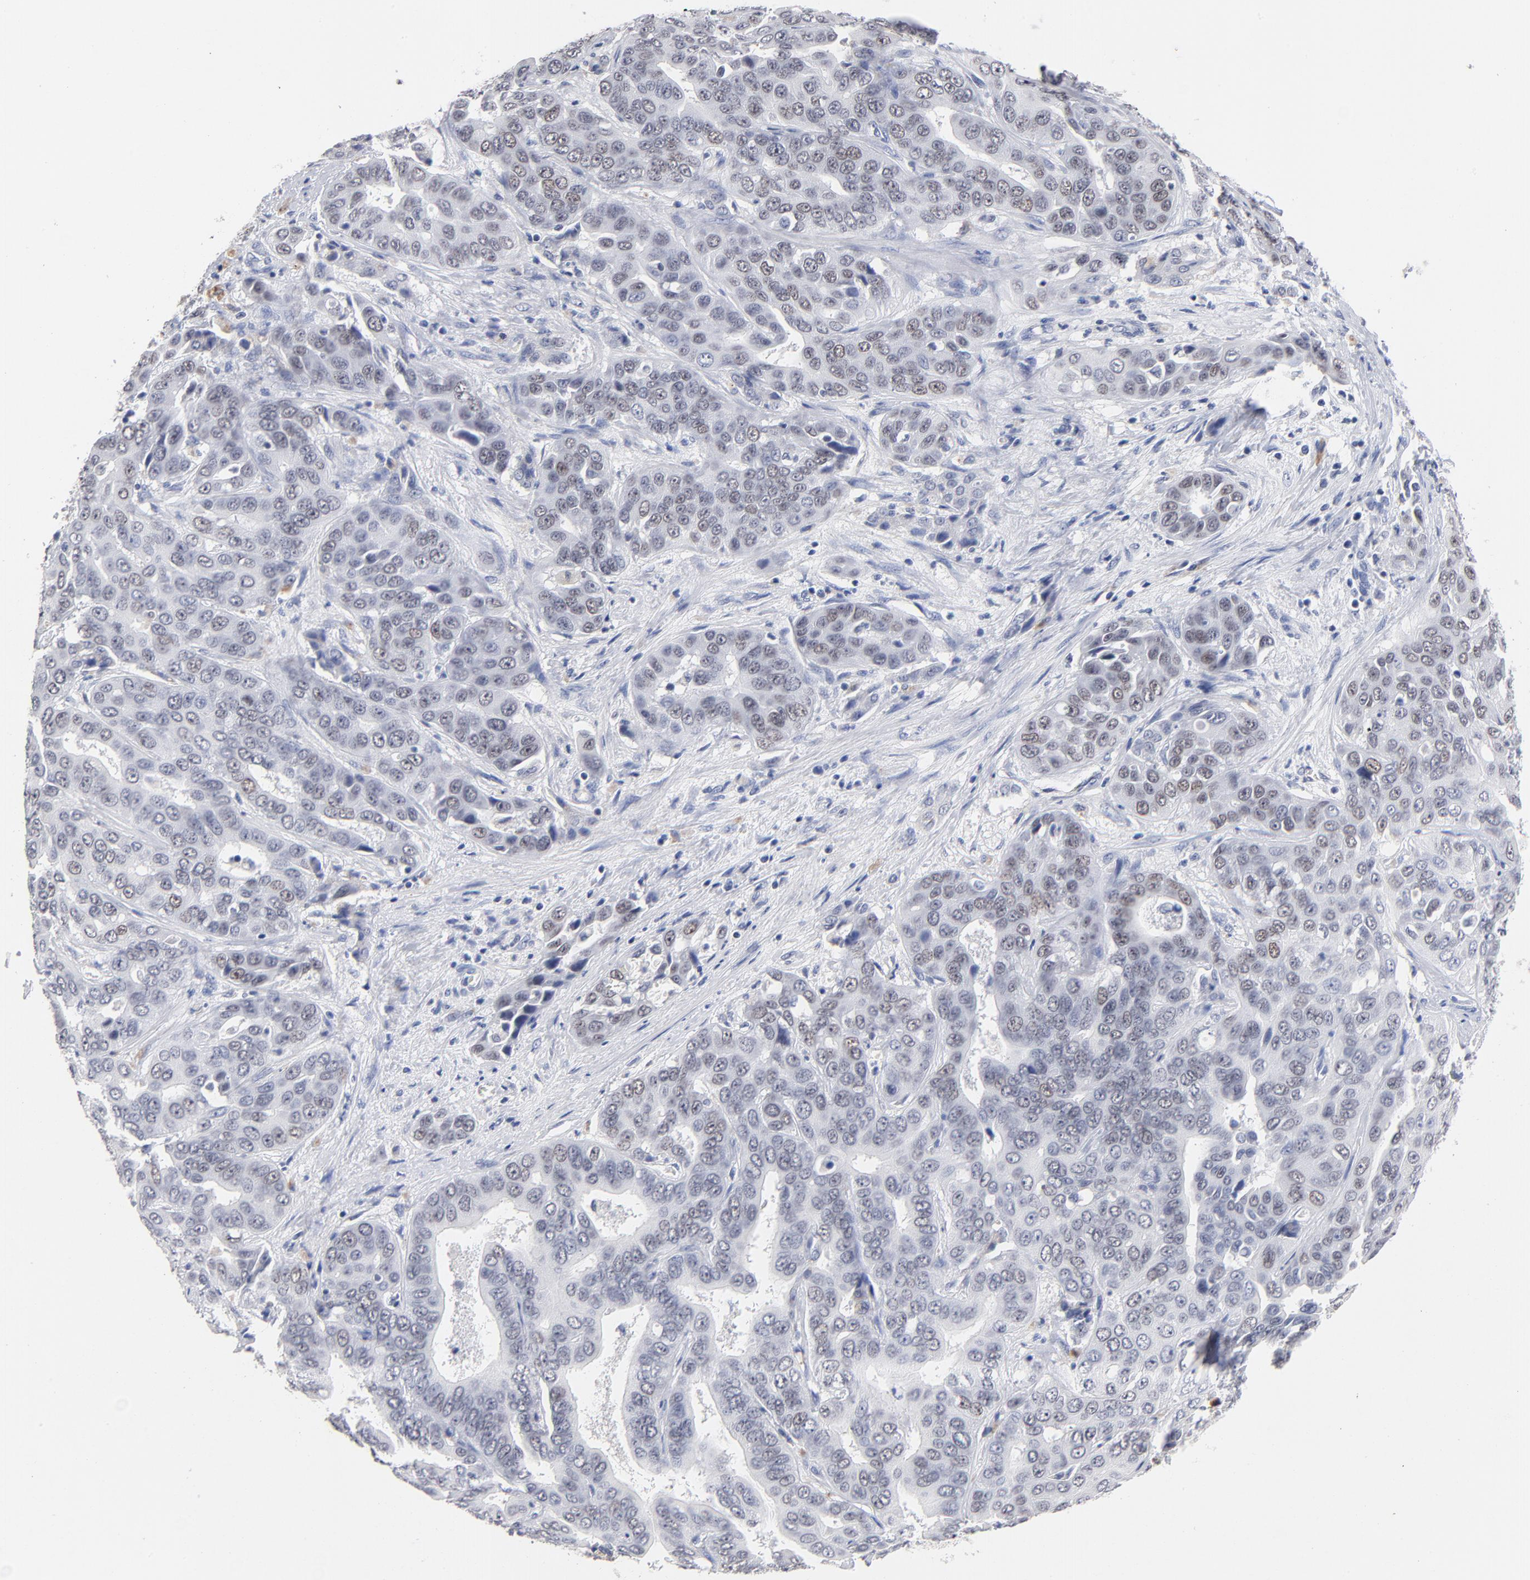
{"staining": {"intensity": "weak", "quantity": "25%-75%", "location": "nuclear"}, "tissue": "liver cancer", "cell_type": "Tumor cells", "image_type": "cancer", "snomed": [{"axis": "morphology", "description": "Cholangiocarcinoma"}, {"axis": "topography", "description": "Liver"}], "caption": "Immunohistochemical staining of human liver cancer reveals low levels of weak nuclear positivity in about 25%-75% of tumor cells.", "gene": "ORC2", "patient": {"sex": "female", "age": 52}}